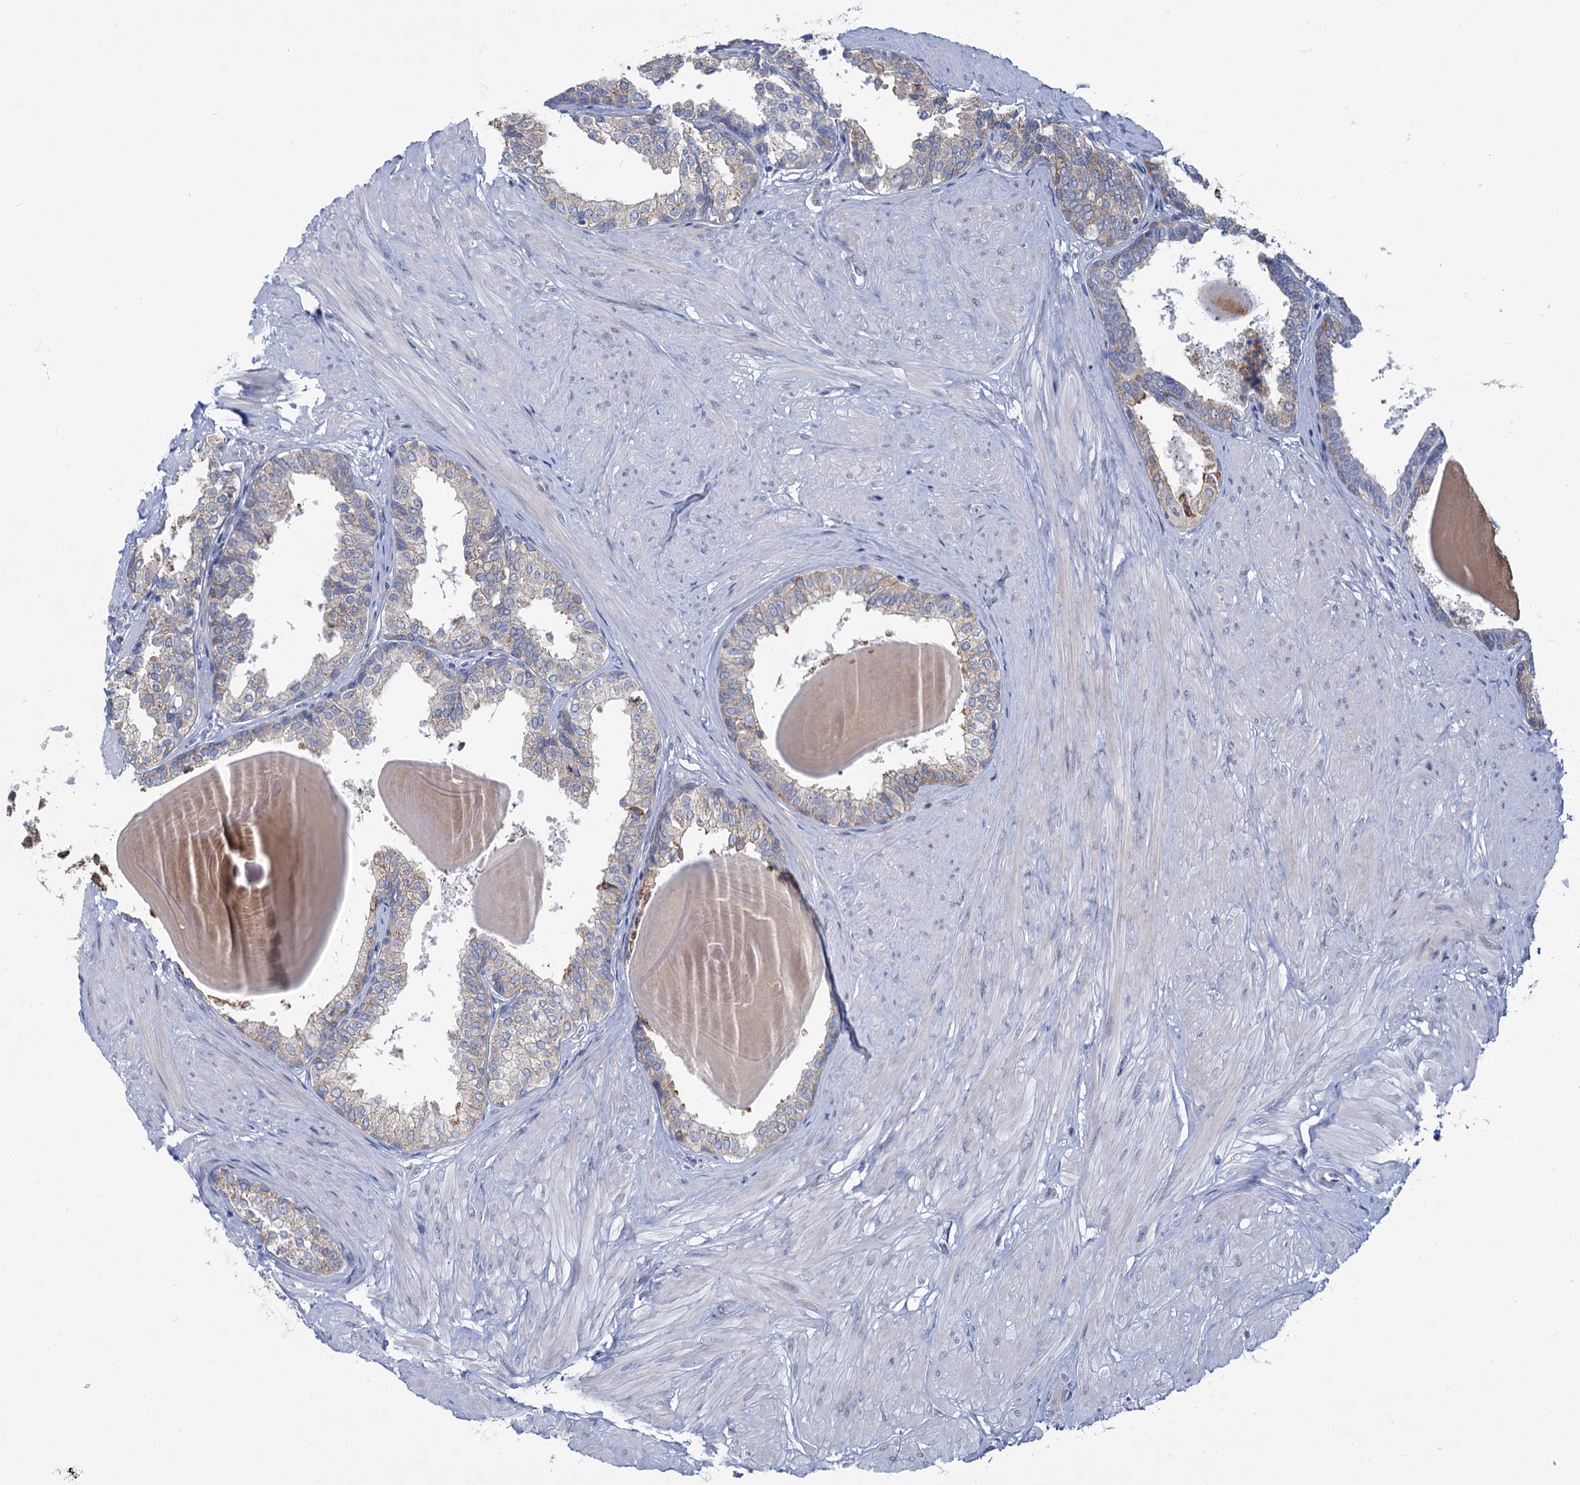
{"staining": {"intensity": "moderate", "quantity": "25%-75%", "location": "cytoplasmic/membranous"}, "tissue": "prostate", "cell_type": "Glandular cells", "image_type": "normal", "snomed": [{"axis": "morphology", "description": "Normal tissue, NOS"}, {"axis": "topography", "description": "Prostate"}], "caption": "Immunohistochemical staining of normal human prostate displays moderate cytoplasmic/membranous protein expression in about 25%-75% of glandular cells. Nuclei are stained in blue.", "gene": "PRSS35", "patient": {"sex": "male", "age": 48}}